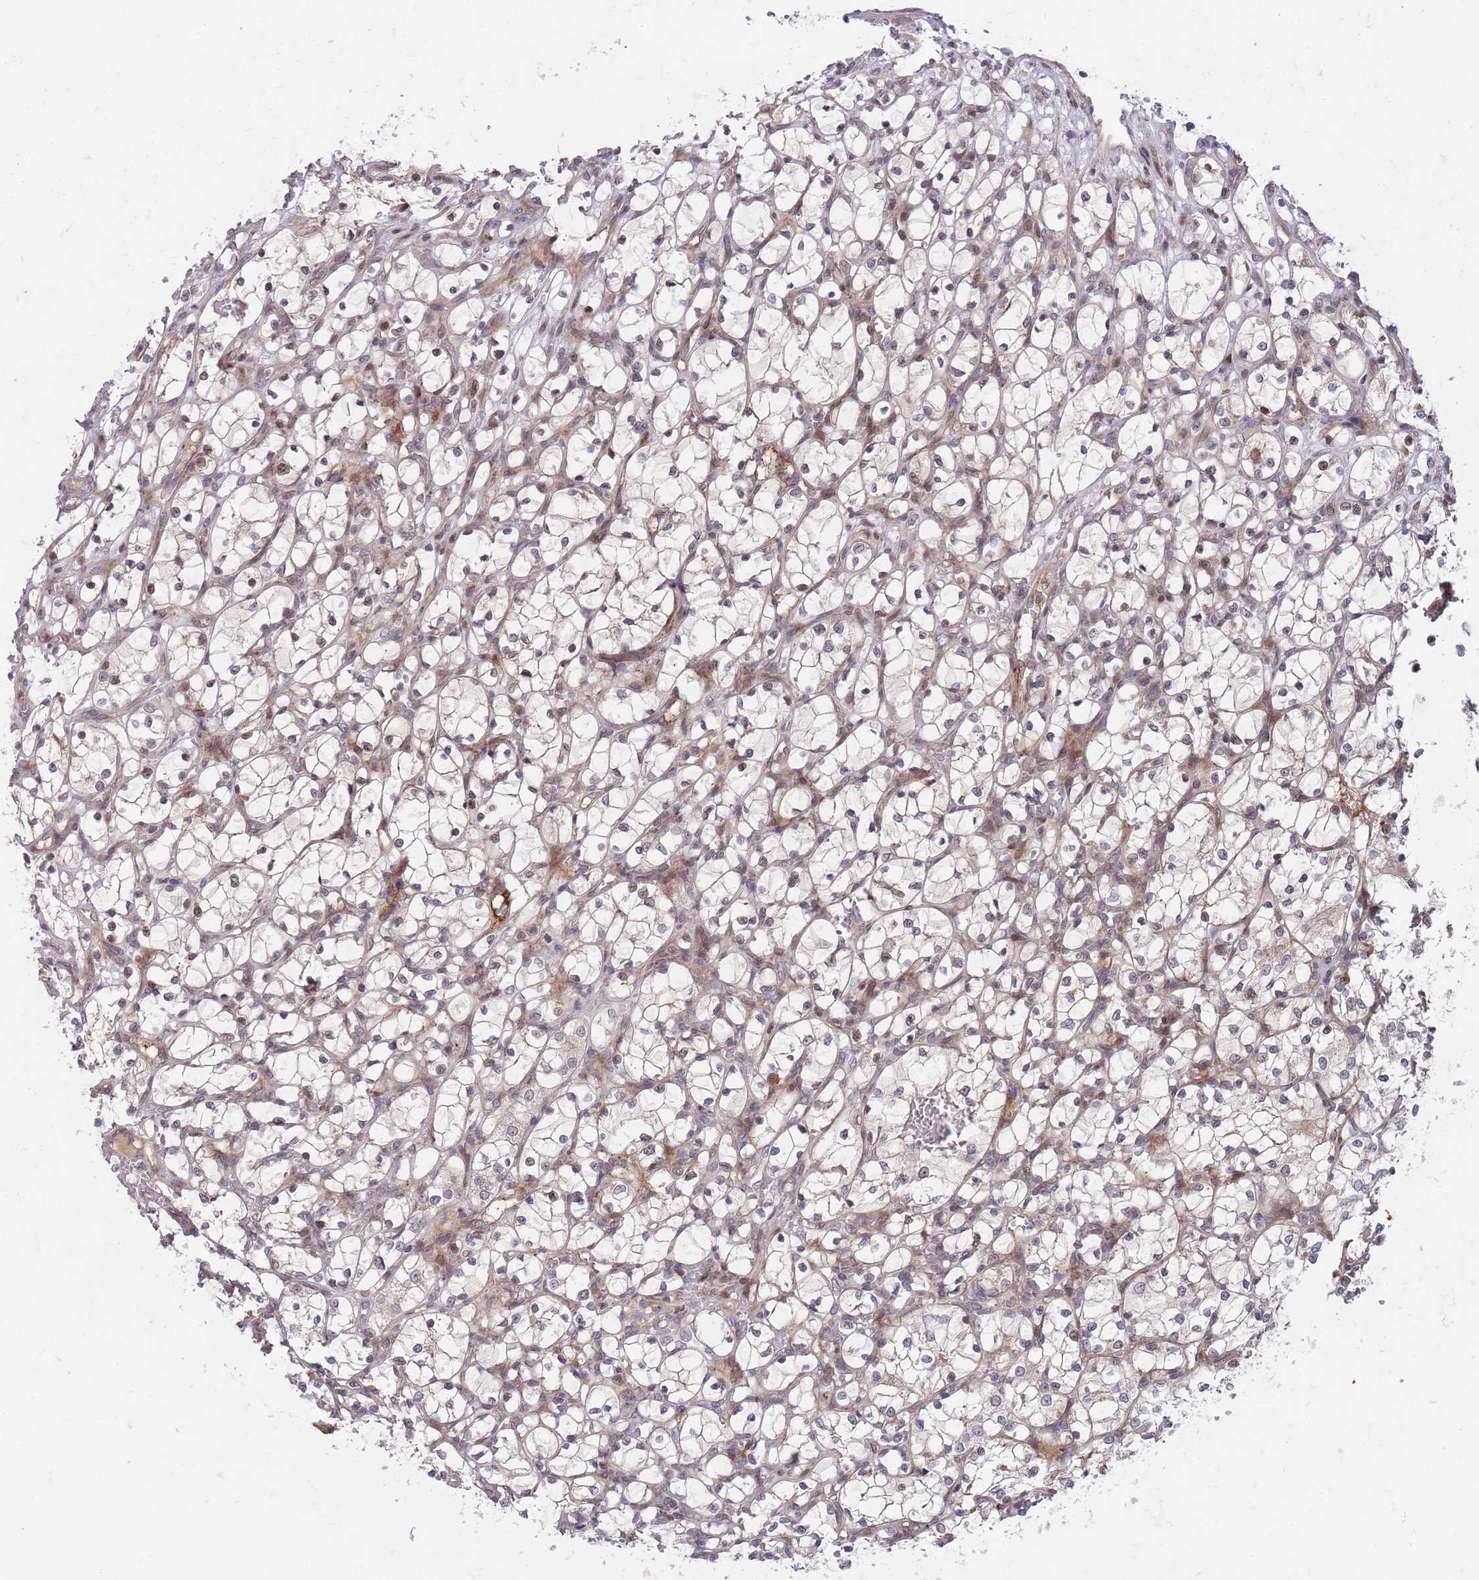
{"staining": {"intensity": "negative", "quantity": "none", "location": "none"}, "tissue": "renal cancer", "cell_type": "Tumor cells", "image_type": "cancer", "snomed": [{"axis": "morphology", "description": "Adenocarcinoma, NOS"}, {"axis": "topography", "description": "Kidney"}], "caption": "The IHC image has no significant positivity in tumor cells of renal cancer (adenocarcinoma) tissue.", "gene": "NT5DC4", "patient": {"sex": "female", "age": 69}}